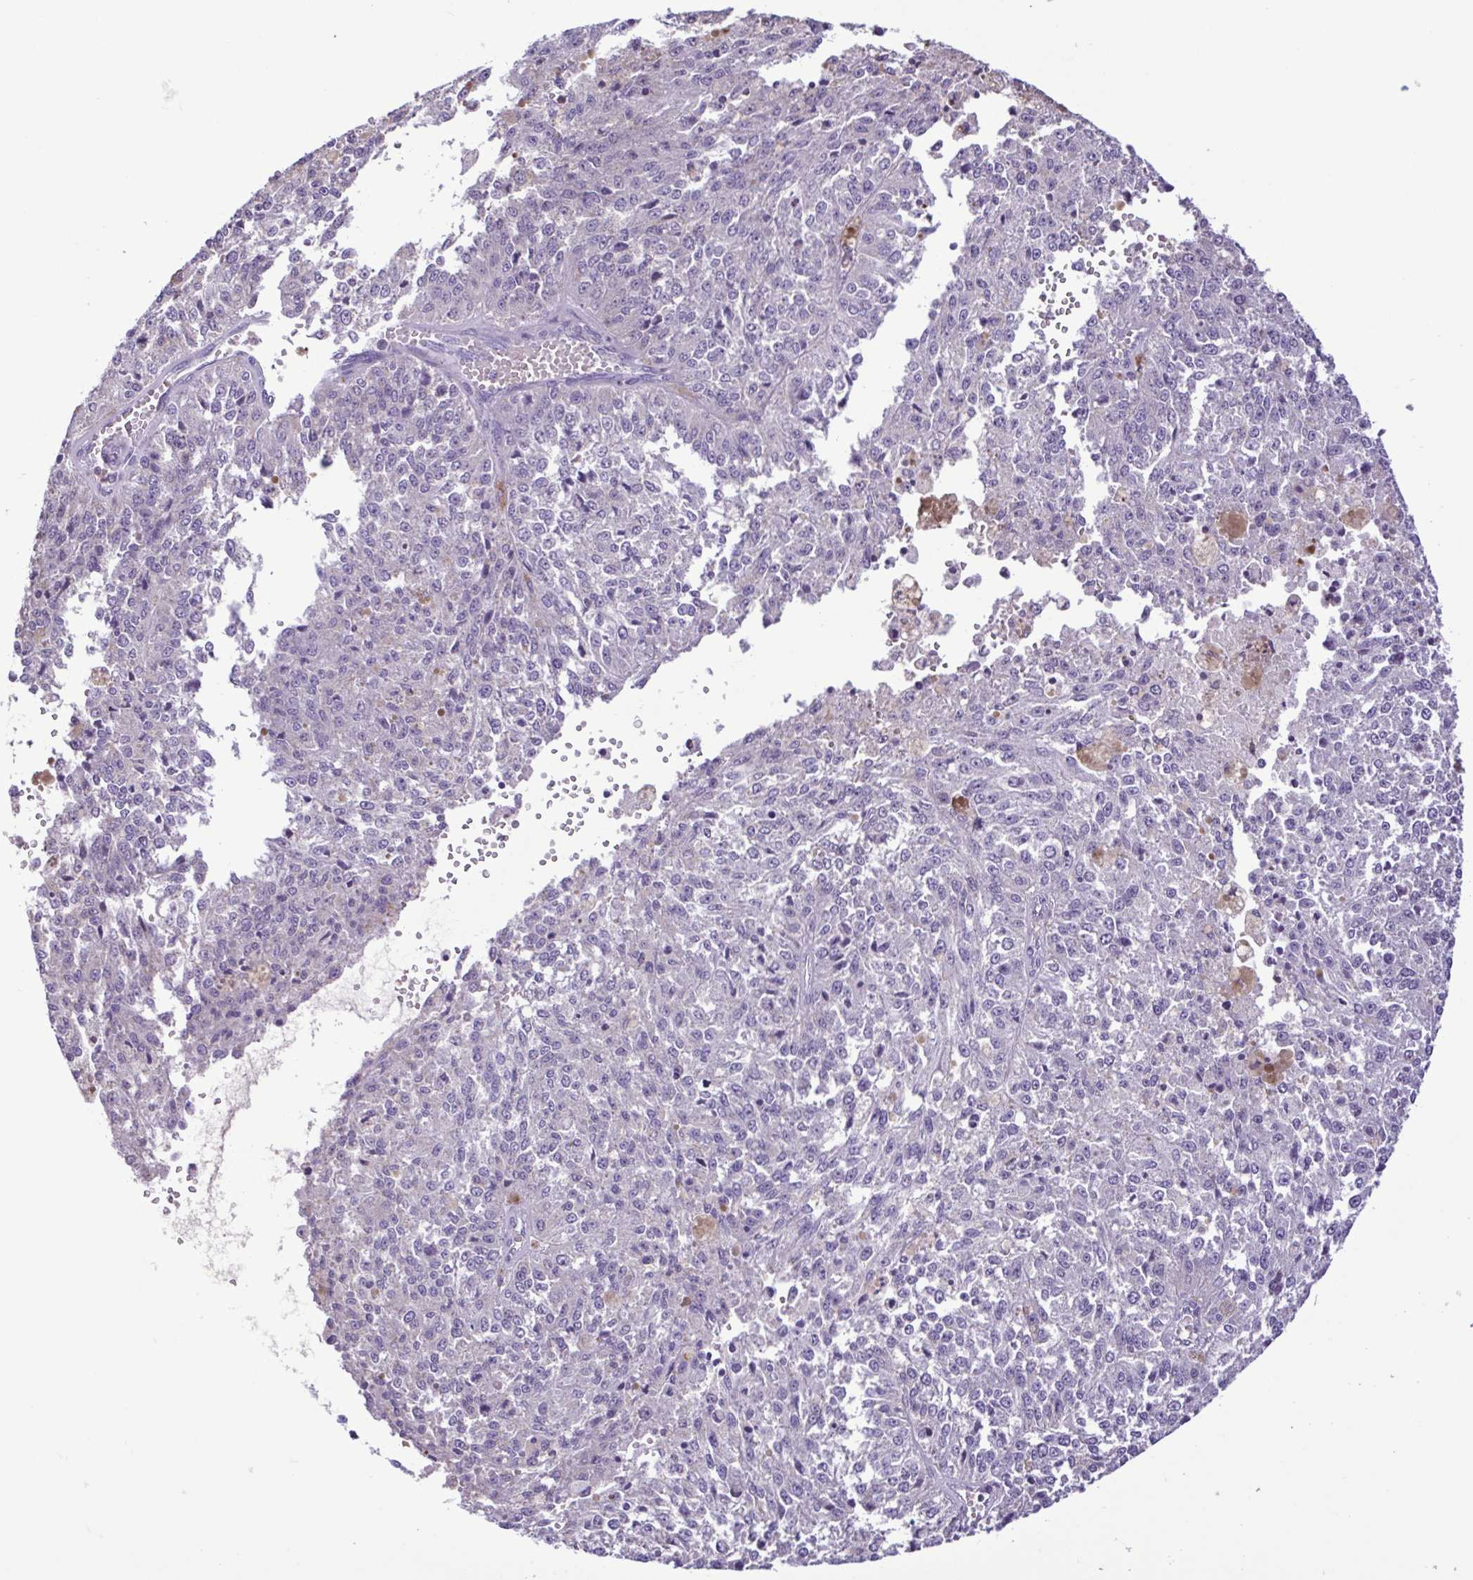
{"staining": {"intensity": "negative", "quantity": "none", "location": "none"}, "tissue": "melanoma", "cell_type": "Tumor cells", "image_type": "cancer", "snomed": [{"axis": "morphology", "description": "Malignant melanoma, Metastatic site"}, {"axis": "topography", "description": "Lymph node"}], "caption": "A photomicrograph of melanoma stained for a protein demonstrates no brown staining in tumor cells.", "gene": "CBY2", "patient": {"sex": "female", "age": 64}}